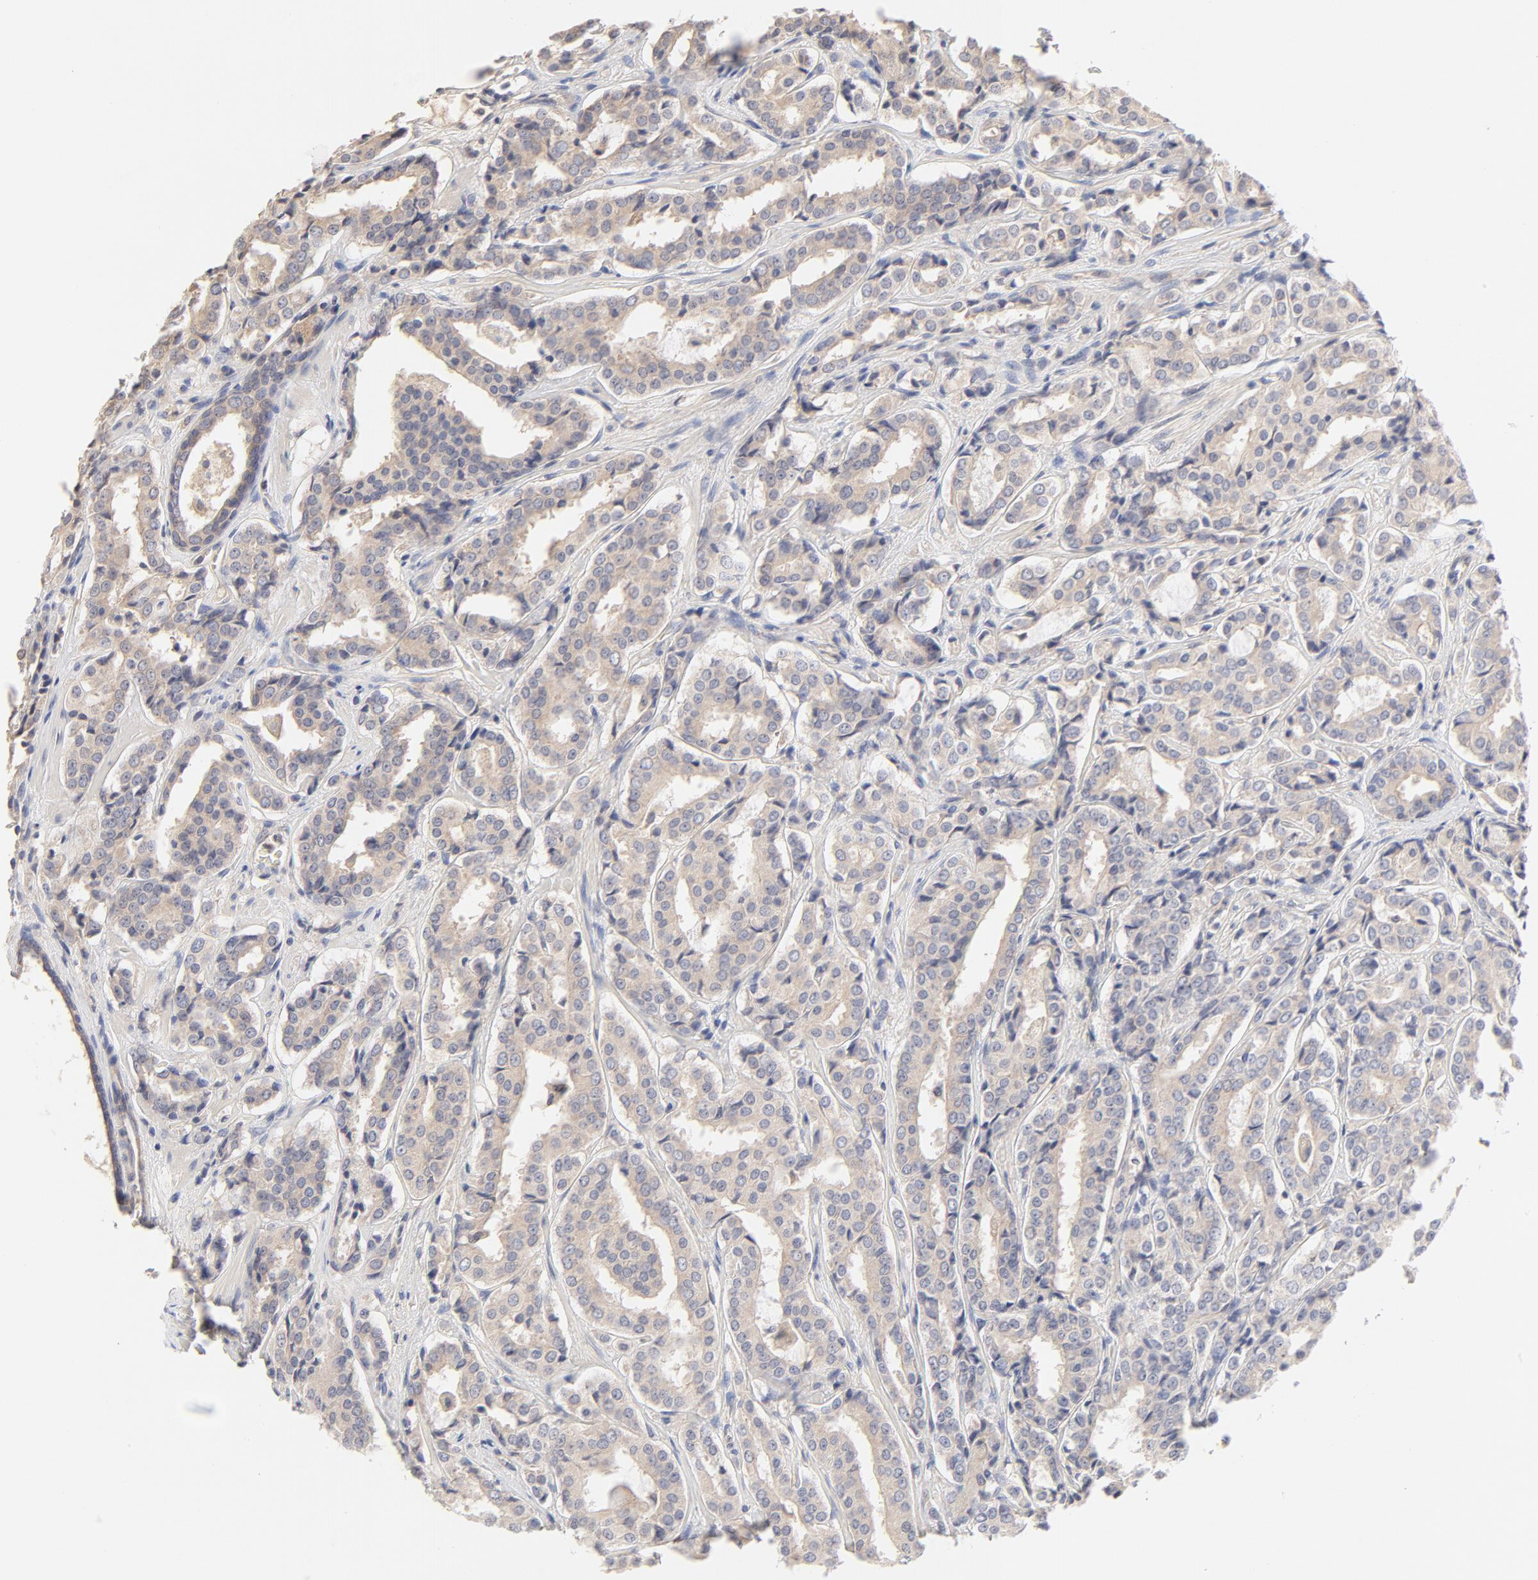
{"staining": {"intensity": "weak", "quantity": ">75%", "location": "cytoplasmic/membranous"}, "tissue": "prostate cancer", "cell_type": "Tumor cells", "image_type": "cancer", "snomed": [{"axis": "morphology", "description": "Adenocarcinoma, Medium grade"}, {"axis": "topography", "description": "Prostate"}], "caption": "Immunohistochemical staining of human prostate cancer demonstrates weak cytoplasmic/membranous protein staining in approximately >75% of tumor cells. (Stains: DAB in brown, nuclei in blue, Microscopy: brightfield microscopy at high magnification).", "gene": "MTERF2", "patient": {"sex": "male", "age": 60}}